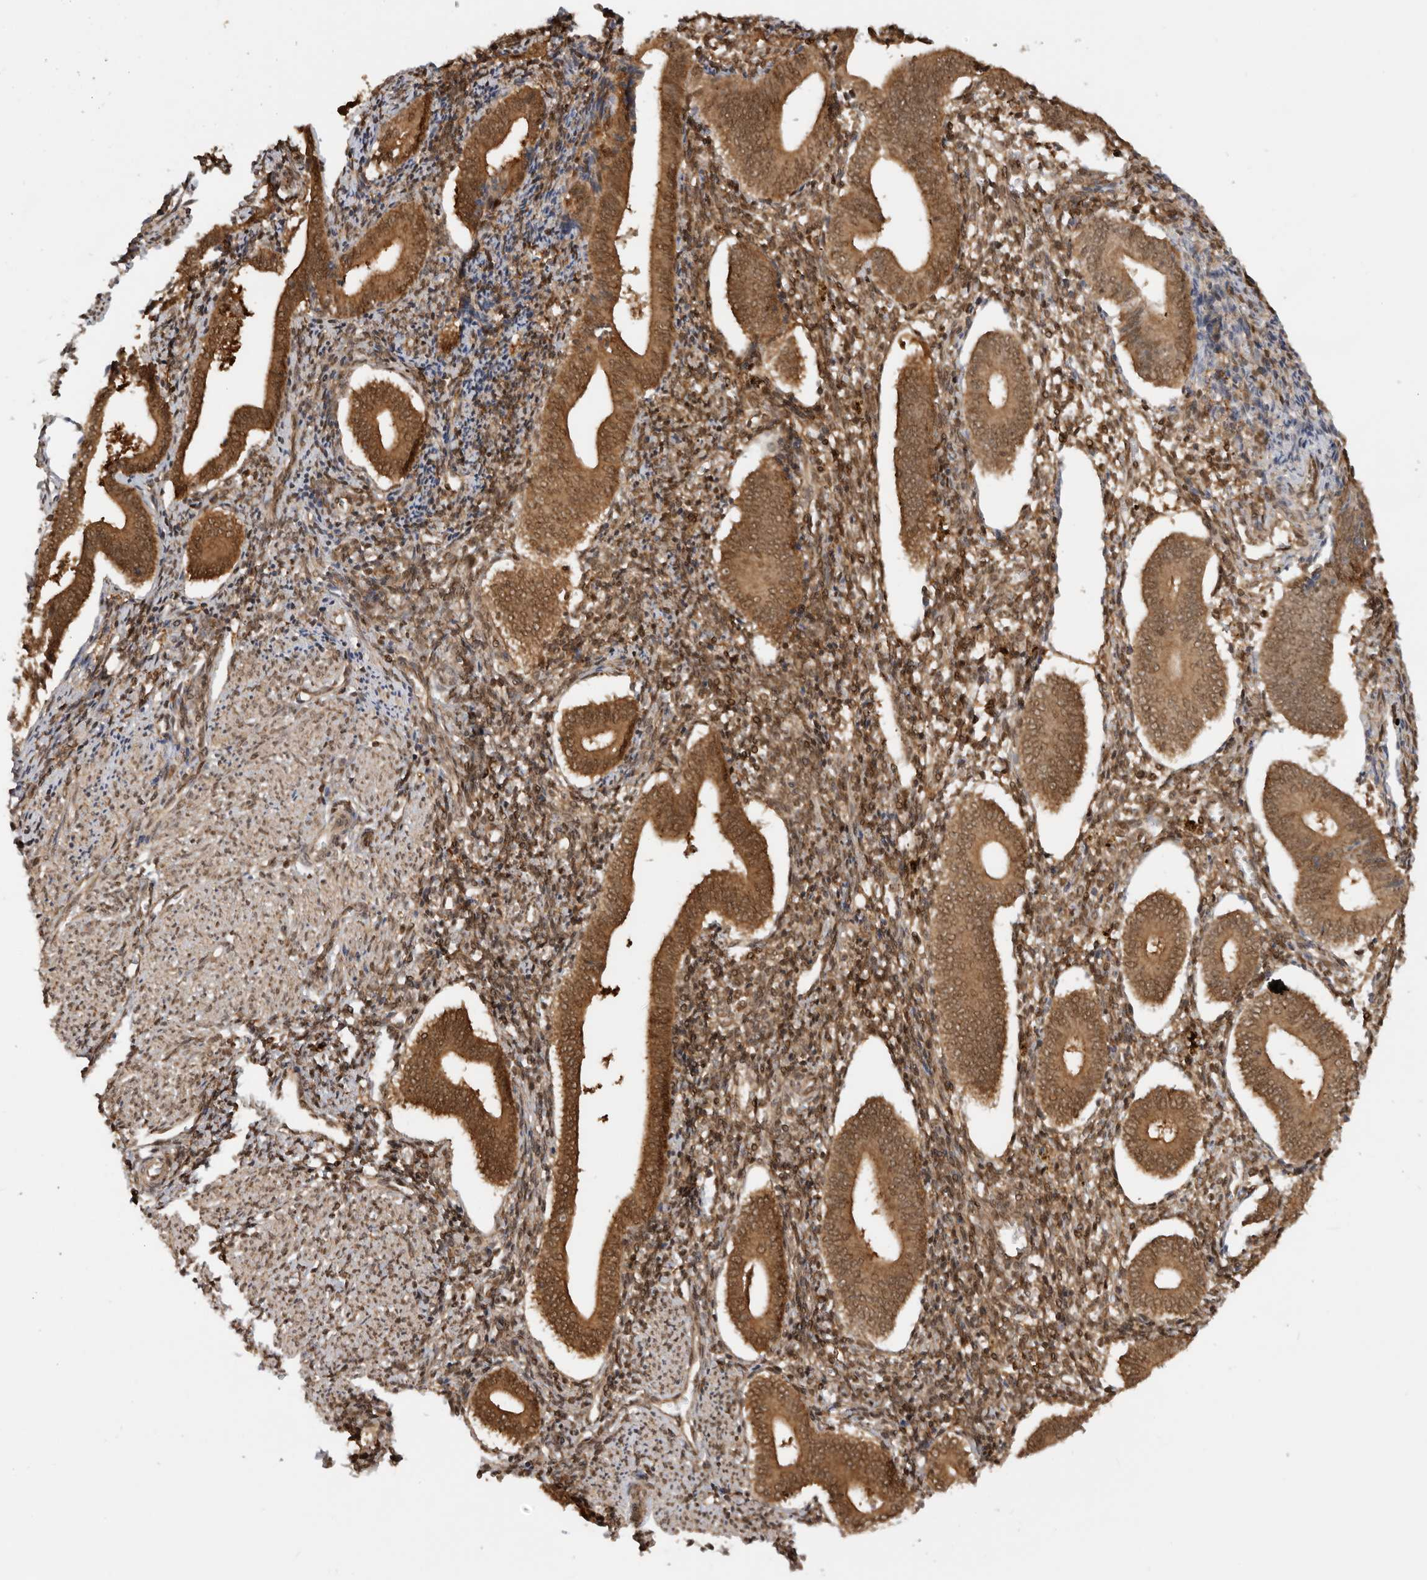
{"staining": {"intensity": "moderate", "quantity": ">75%", "location": "cytoplasmic/membranous,nuclear"}, "tissue": "endometrium", "cell_type": "Cells in endometrial stroma", "image_type": "normal", "snomed": [{"axis": "morphology", "description": "Normal tissue, NOS"}, {"axis": "topography", "description": "Uterus"}, {"axis": "topography", "description": "Endometrium"}], "caption": "Immunohistochemical staining of unremarkable endometrium shows >75% levels of moderate cytoplasmic/membranous,nuclear protein expression in approximately >75% of cells in endometrial stroma. The staining was performed using DAB, with brown indicating positive protein expression. Nuclei are stained blue with hematoxylin.", "gene": "ADPRS", "patient": {"sex": "female", "age": 33}}